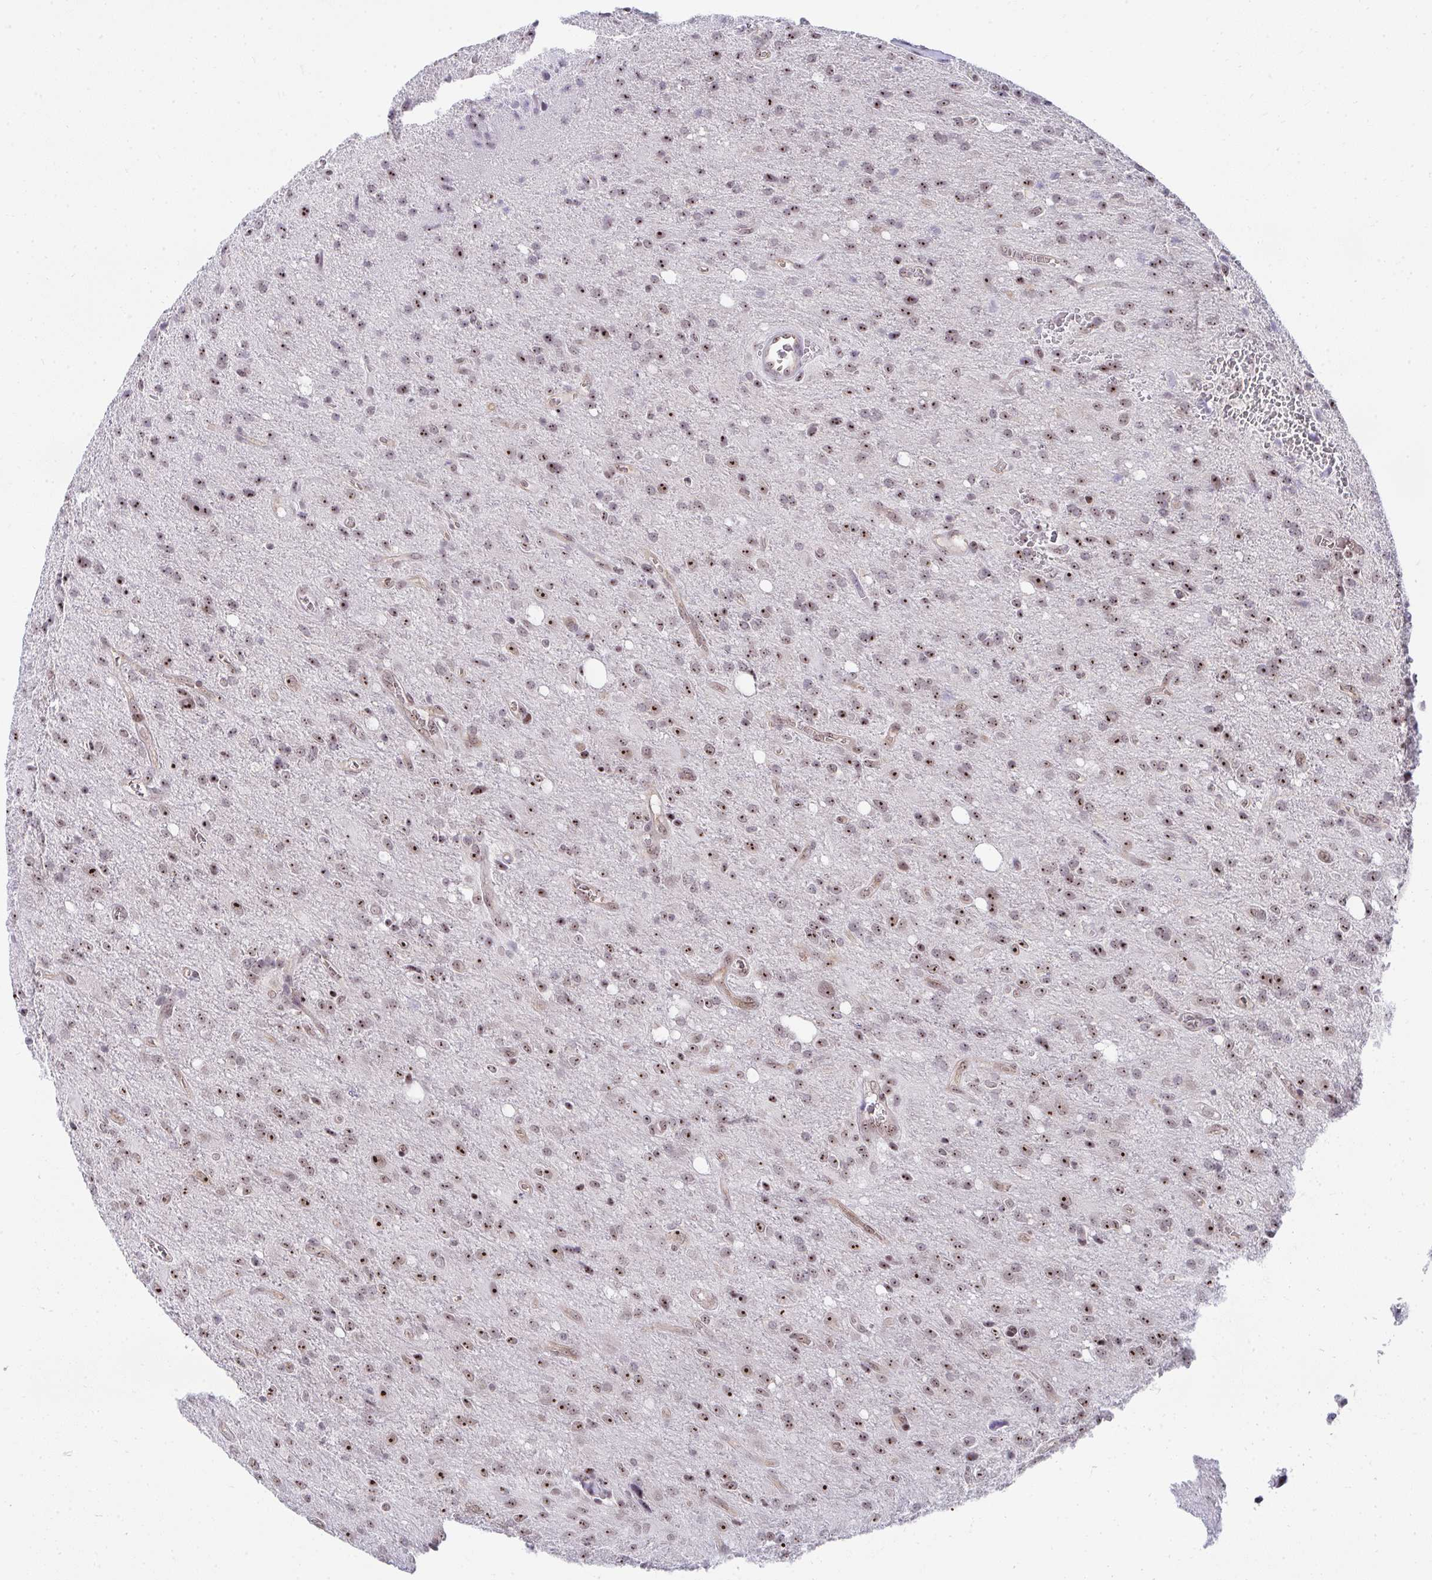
{"staining": {"intensity": "moderate", "quantity": ">75%", "location": "nuclear"}, "tissue": "glioma", "cell_type": "Tumor cells", "image_type": "cancer", "snomed": [{"axis": "morphology", "description": "Glioma, malignant, Low grade"}, {"axis": "topography", "description": "Brain"}], "caption": "Glioma stained for a protein demonstrates moderate nuclear positivity in tumor cells.", "gene": "HIRA", "patient": {"sex": "male", "age": 66}}